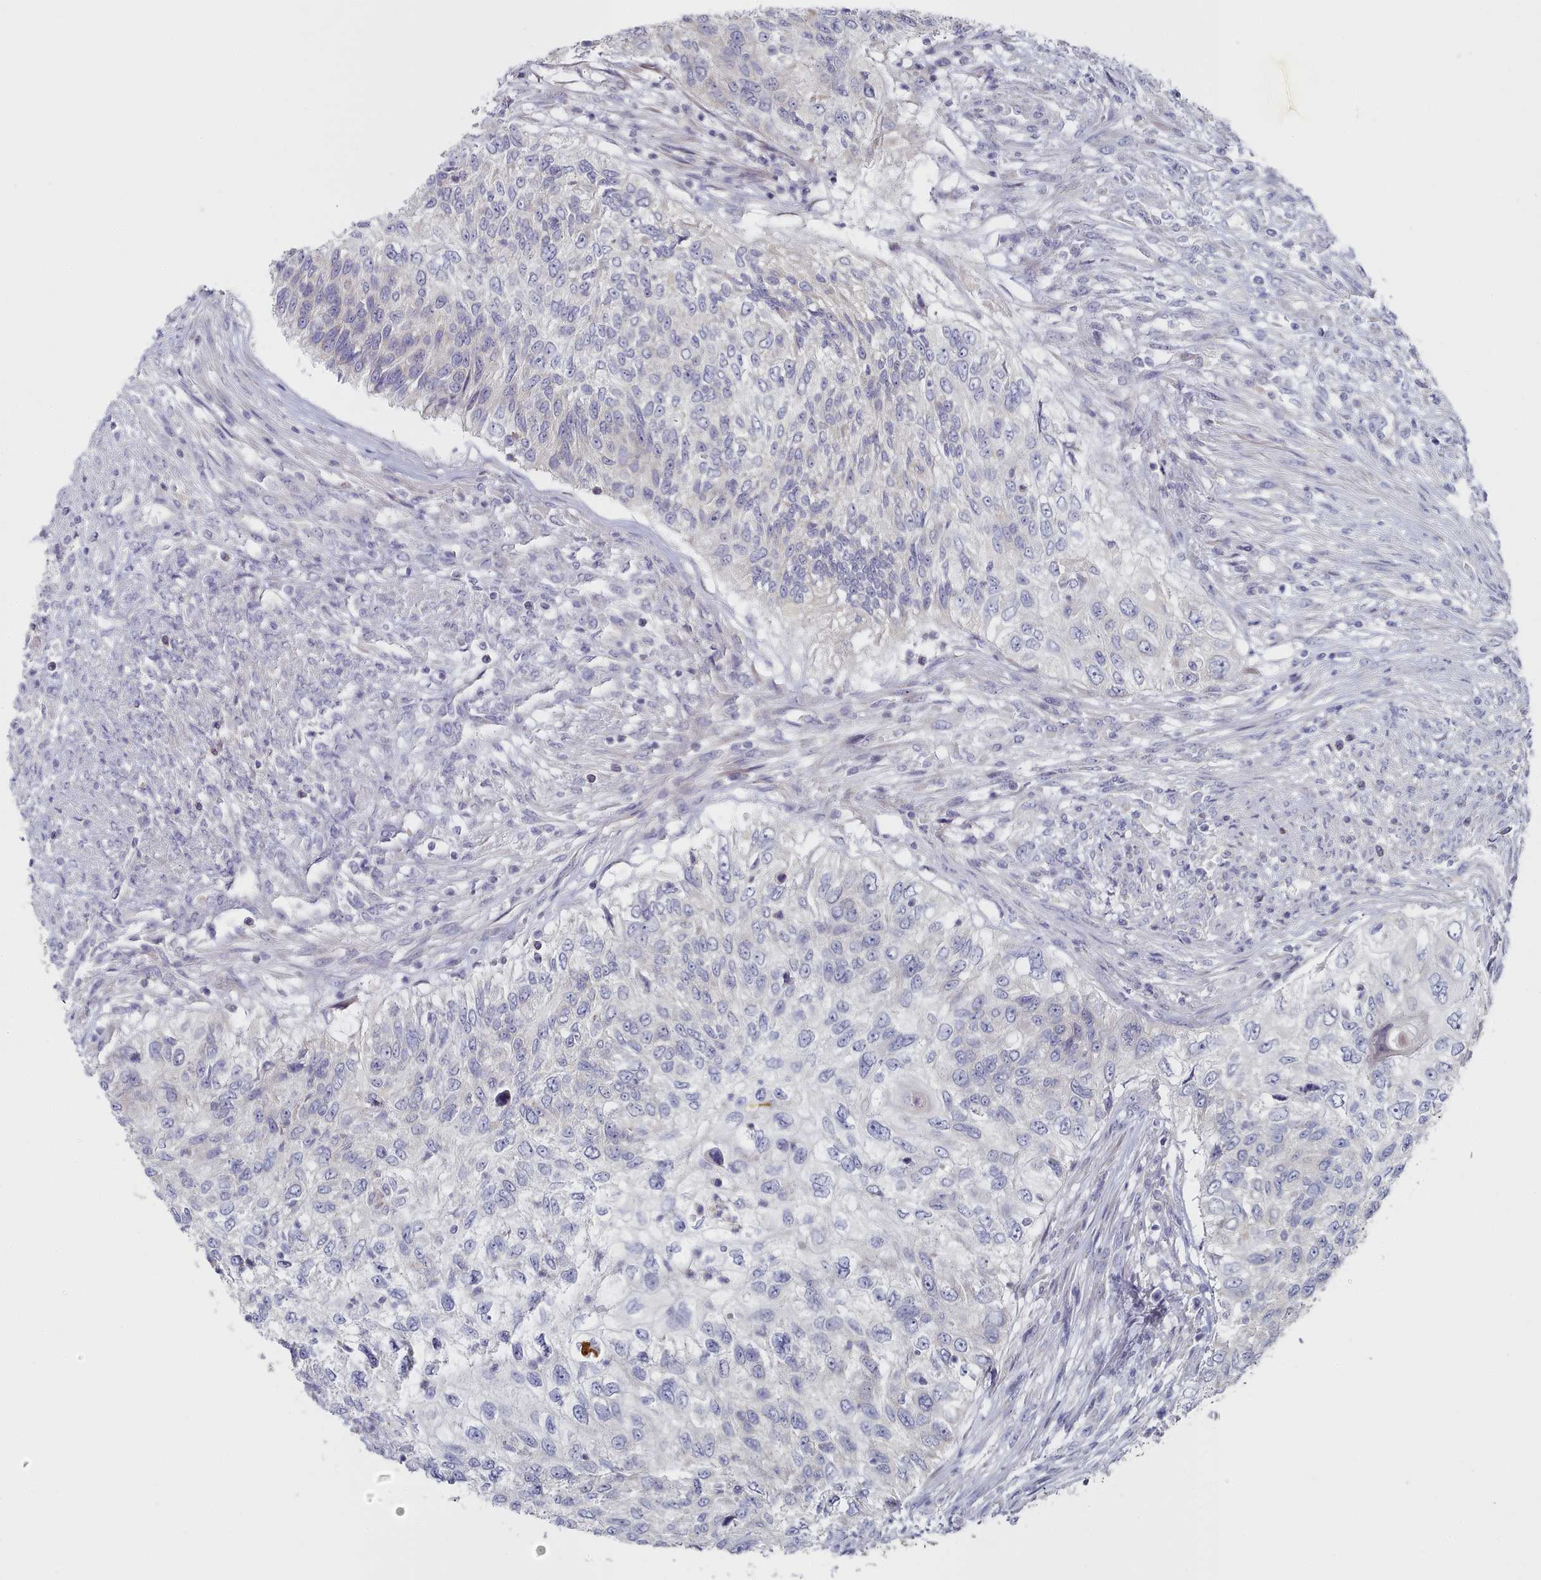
{"staining": {"intensity": "negative", "quantity": "none", "location": "none"}, "tissue": "urothelial cancer", "cell_type": "Tumor cells", "image_type": "cancer", "snomed": [{"axis": "morphology", "description": "Urothelial carcinoma, High grade"}, {"axis": "topography", "description": "Urinary bladder"}], "caption": "High power microscopy image of an immunohistochemistry image of urothelial cancer, revealing no significant positivity in tumor cells.", "gene": "TYW1B", "patient": {"sex": "female", "age": 60}}